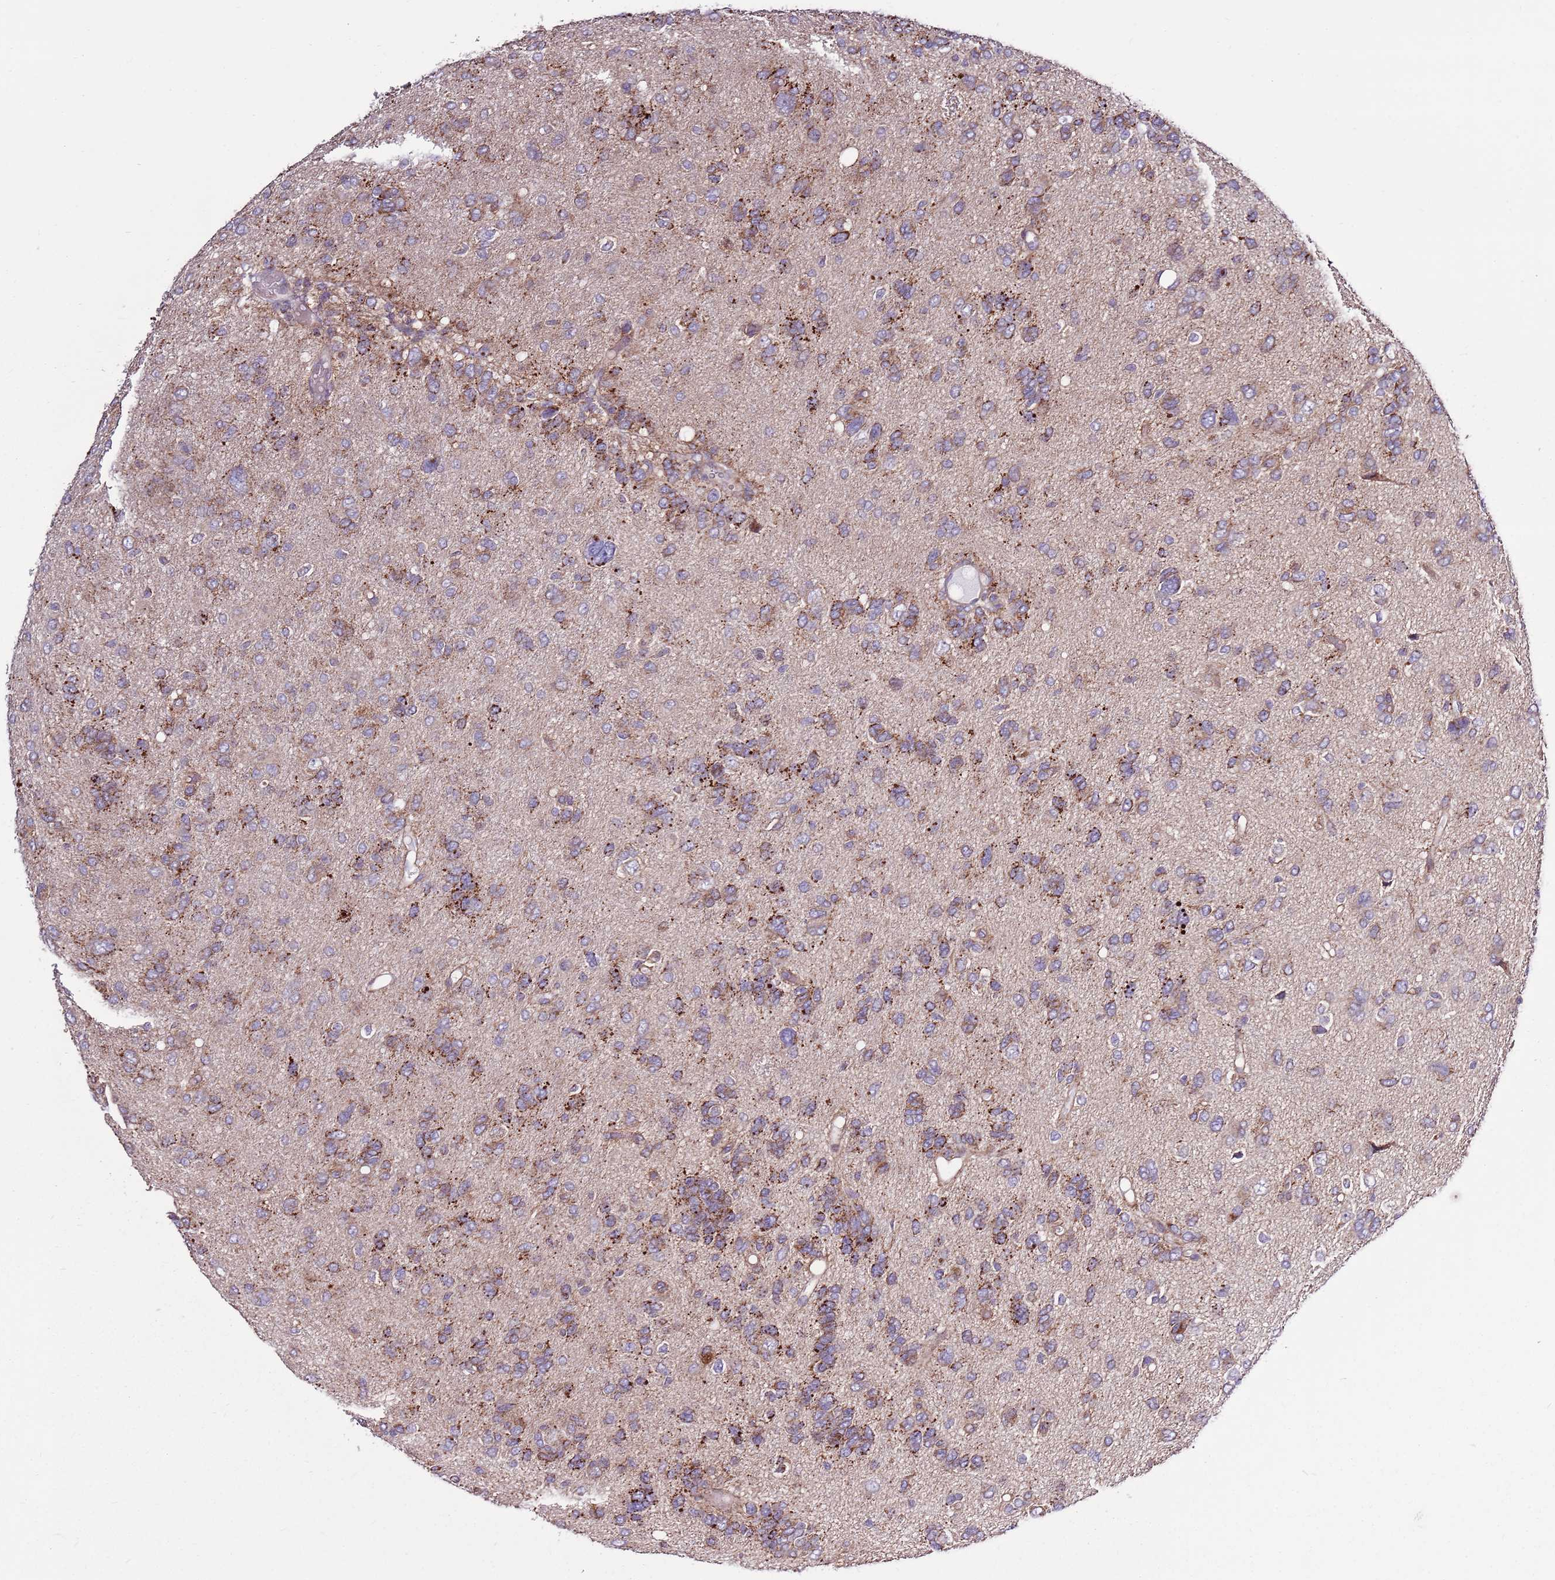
{"staining": {"intensity": "weak", "quantity": "25%-75%", "location": "cytoplasmic/membranous"}, "tissue": "glioma", "cell_type": "Tumor cells", "image_type": "cancer", "snomed": [{"axis": "morphology", "description": "Glioma, malignant, High grade"}, {"axis": "topography", "description": "Brain"}], "caption": "Protein staining of glioma tissue reveals weak cytoplasmic/membranous expression in approximately 25%-75% of tumor cells. Nuclei are stained in blue.", "gene": "SMG1", "patient": {"sex": "female", "age": 59}}